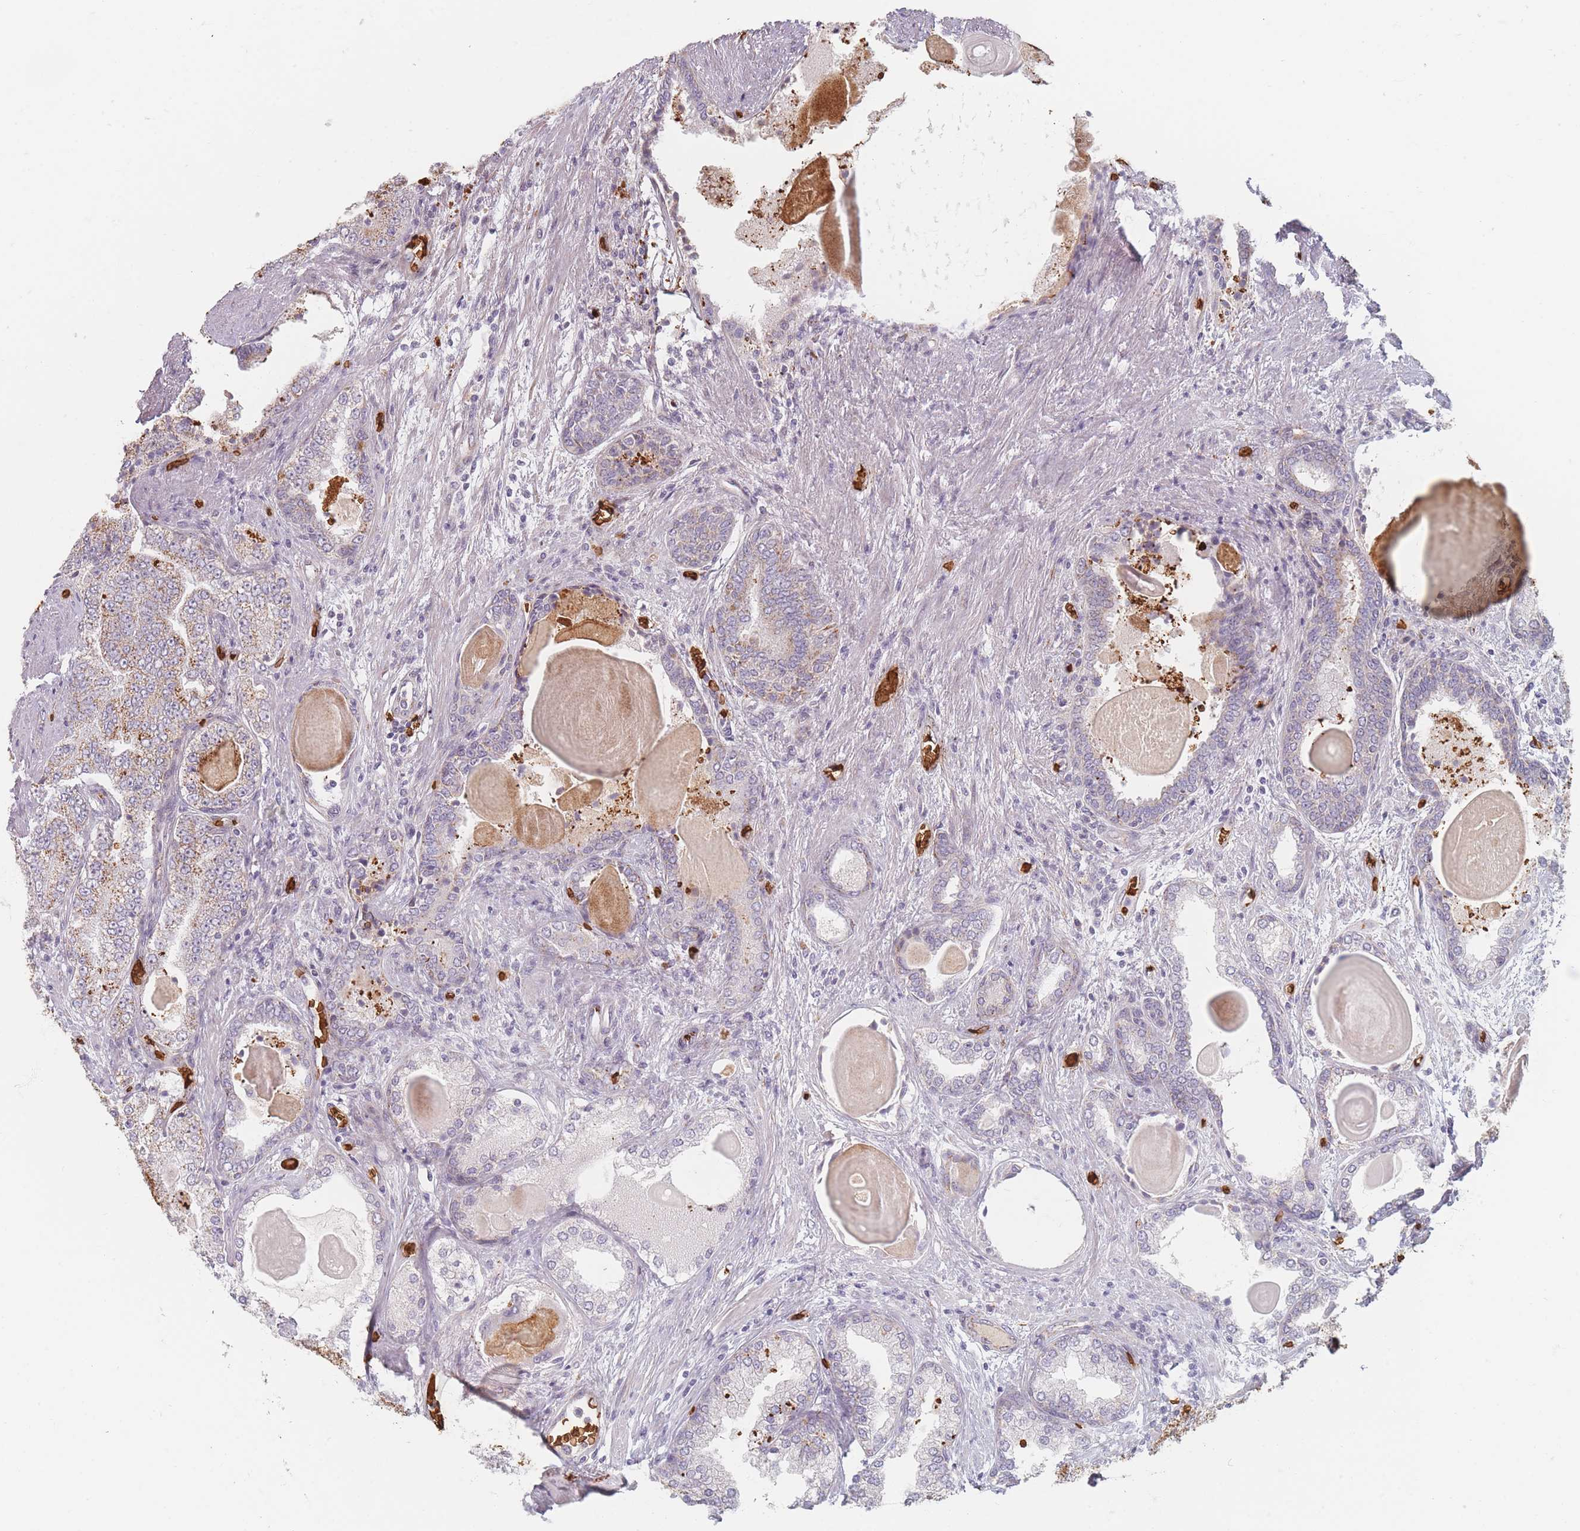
{"staining": {"intensity": "moderate", "quantity": "25%-75%", "location": "cytoplasmic/membranous"}, "tissue": "prostate cancer", "cell_type": "Tumor cells", "image_type": "cancer", "snomed": [{"axis": "morphology", "description": "Adenocarcinoma, High grade"}, {"axis": "topography", "description": "Prostate"}], "caption": "Immunohistochemistry (IHC) photomicrograph of neoplastic tissue: human prostate cancer stained using IHC demonstrates medium levels of moderate protein expression localized specifically in the cytoplasmic/membranous of tumor cells, appearing as a cytoplasmic/membranous brown color.", "gene": "SLC2A6", "patient": {"sex": "male", "age": 63}}